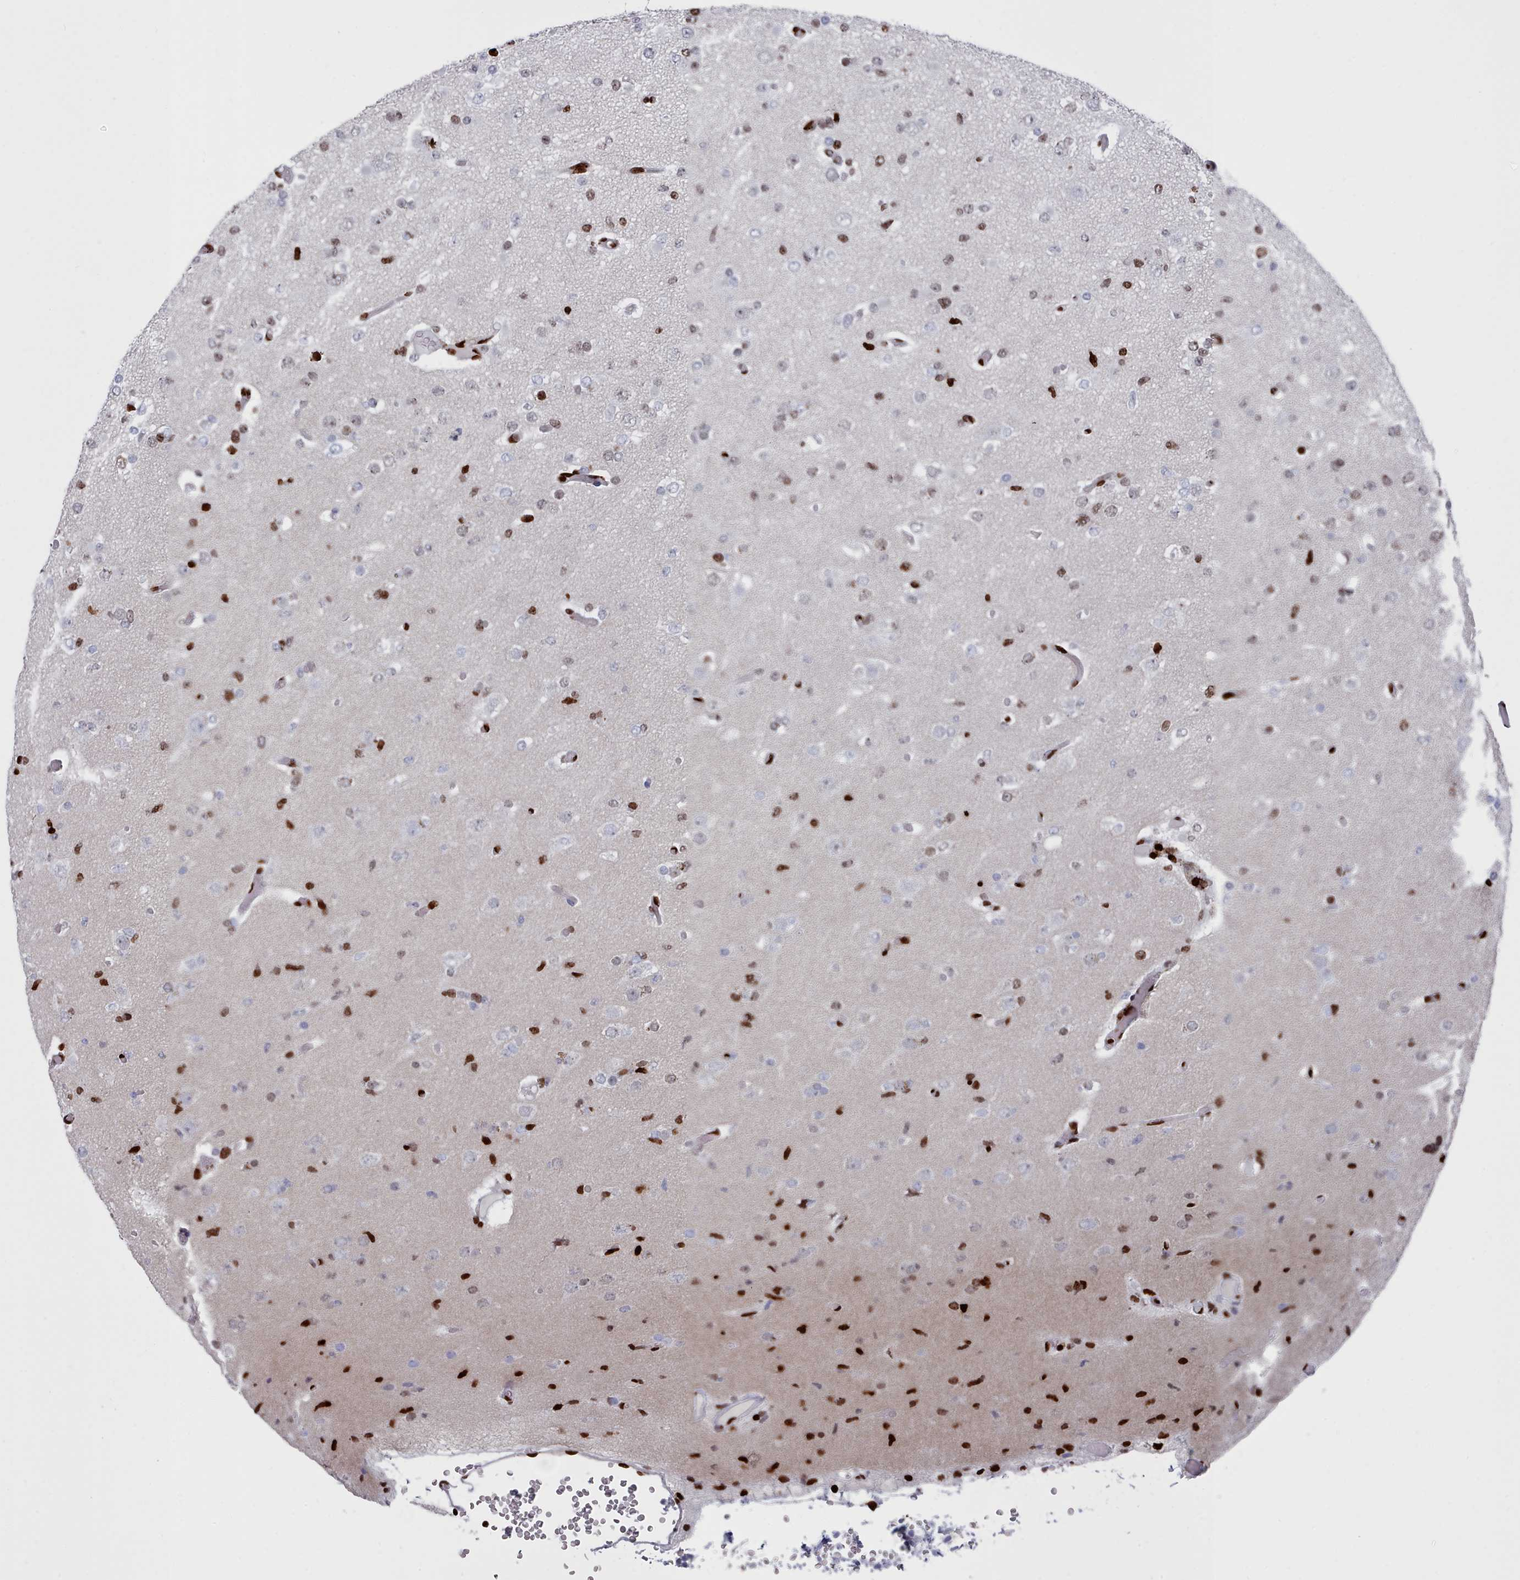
{"staining": {"intensity": "strong", "quantity": ">75%", "location": "nuclear"}, "tissue": "glioma", "cell_type": "Tumor cells", "image_type": "cancer", "snomed": [{"axis": "morphology", "description": "Glioma, malignant, Low grade"}, {"axis": "topography", "description": "Brain"}], "caption": "Low-grade glioma (malignant) tissue exhibits strong nuclear staining in about >75% of tumor cells, visualized by immunohistochemistry.", "gene": "PCDHB12", "patient": {"sex": "female", "age": 22}}